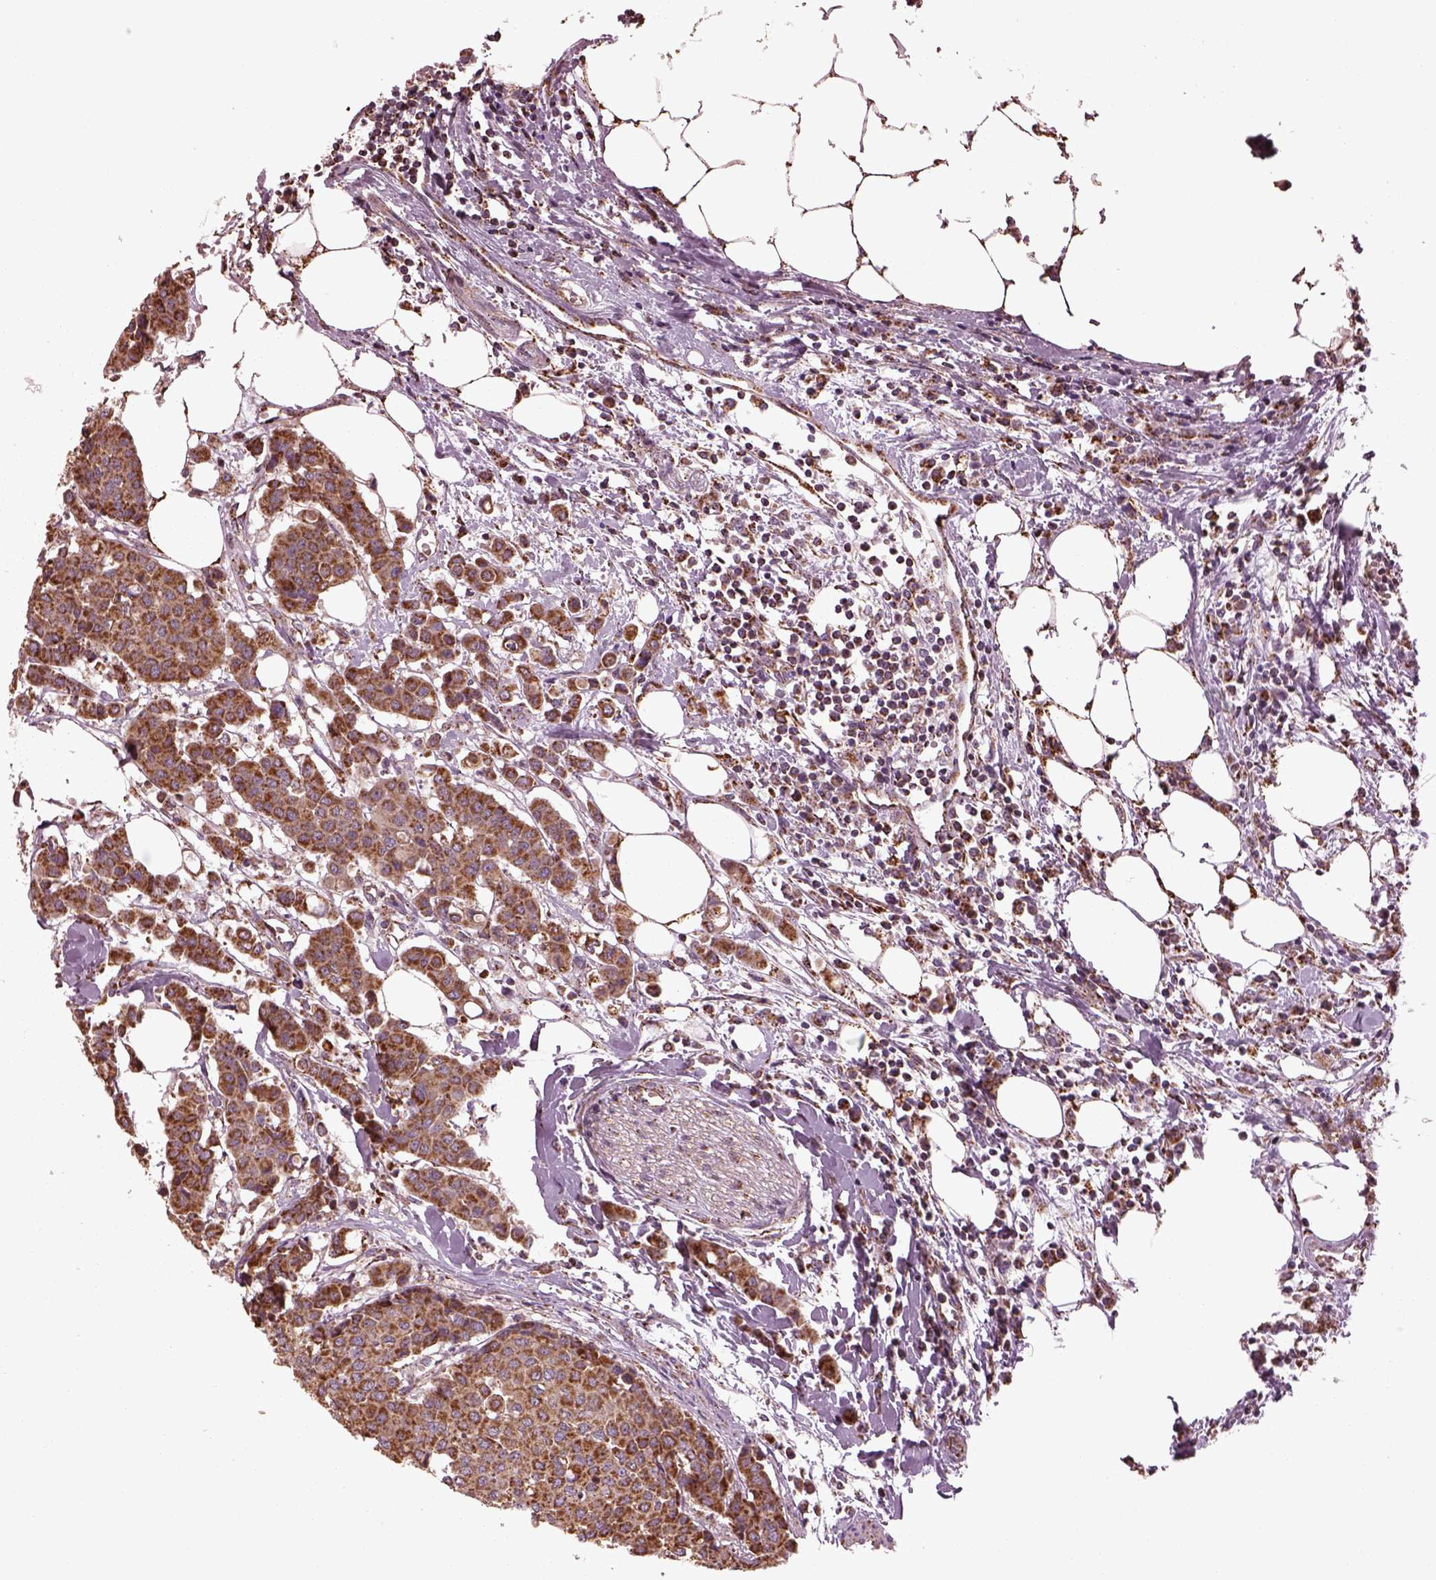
{"staining": {"intensity": "moderate", "quantity": ">75%", "location": "cytoplasmic/membranous"}, "tissue": "carcinoid", "cell_type": "Tumor cells", "image_type": "cancer", "snomed": [{"axis": "morphology", "description": "Carcinoid, malignant, NOS"}, {"axis": "topography", "description": "Colon"}], "caption": "Immunohistochemistry photomicrograph of neoplastic tissue: human malignant carcinoid stained using immunohistochemistry (IHC) exhibits medium levels of moderate protein expression localized specifically in the cytoplasmic/membranous of tumor cells, appearing as a cytoplasmic/membranous brown color.", "gene": "TMEM254", "patient": {"sex": "male", "age": 81}}